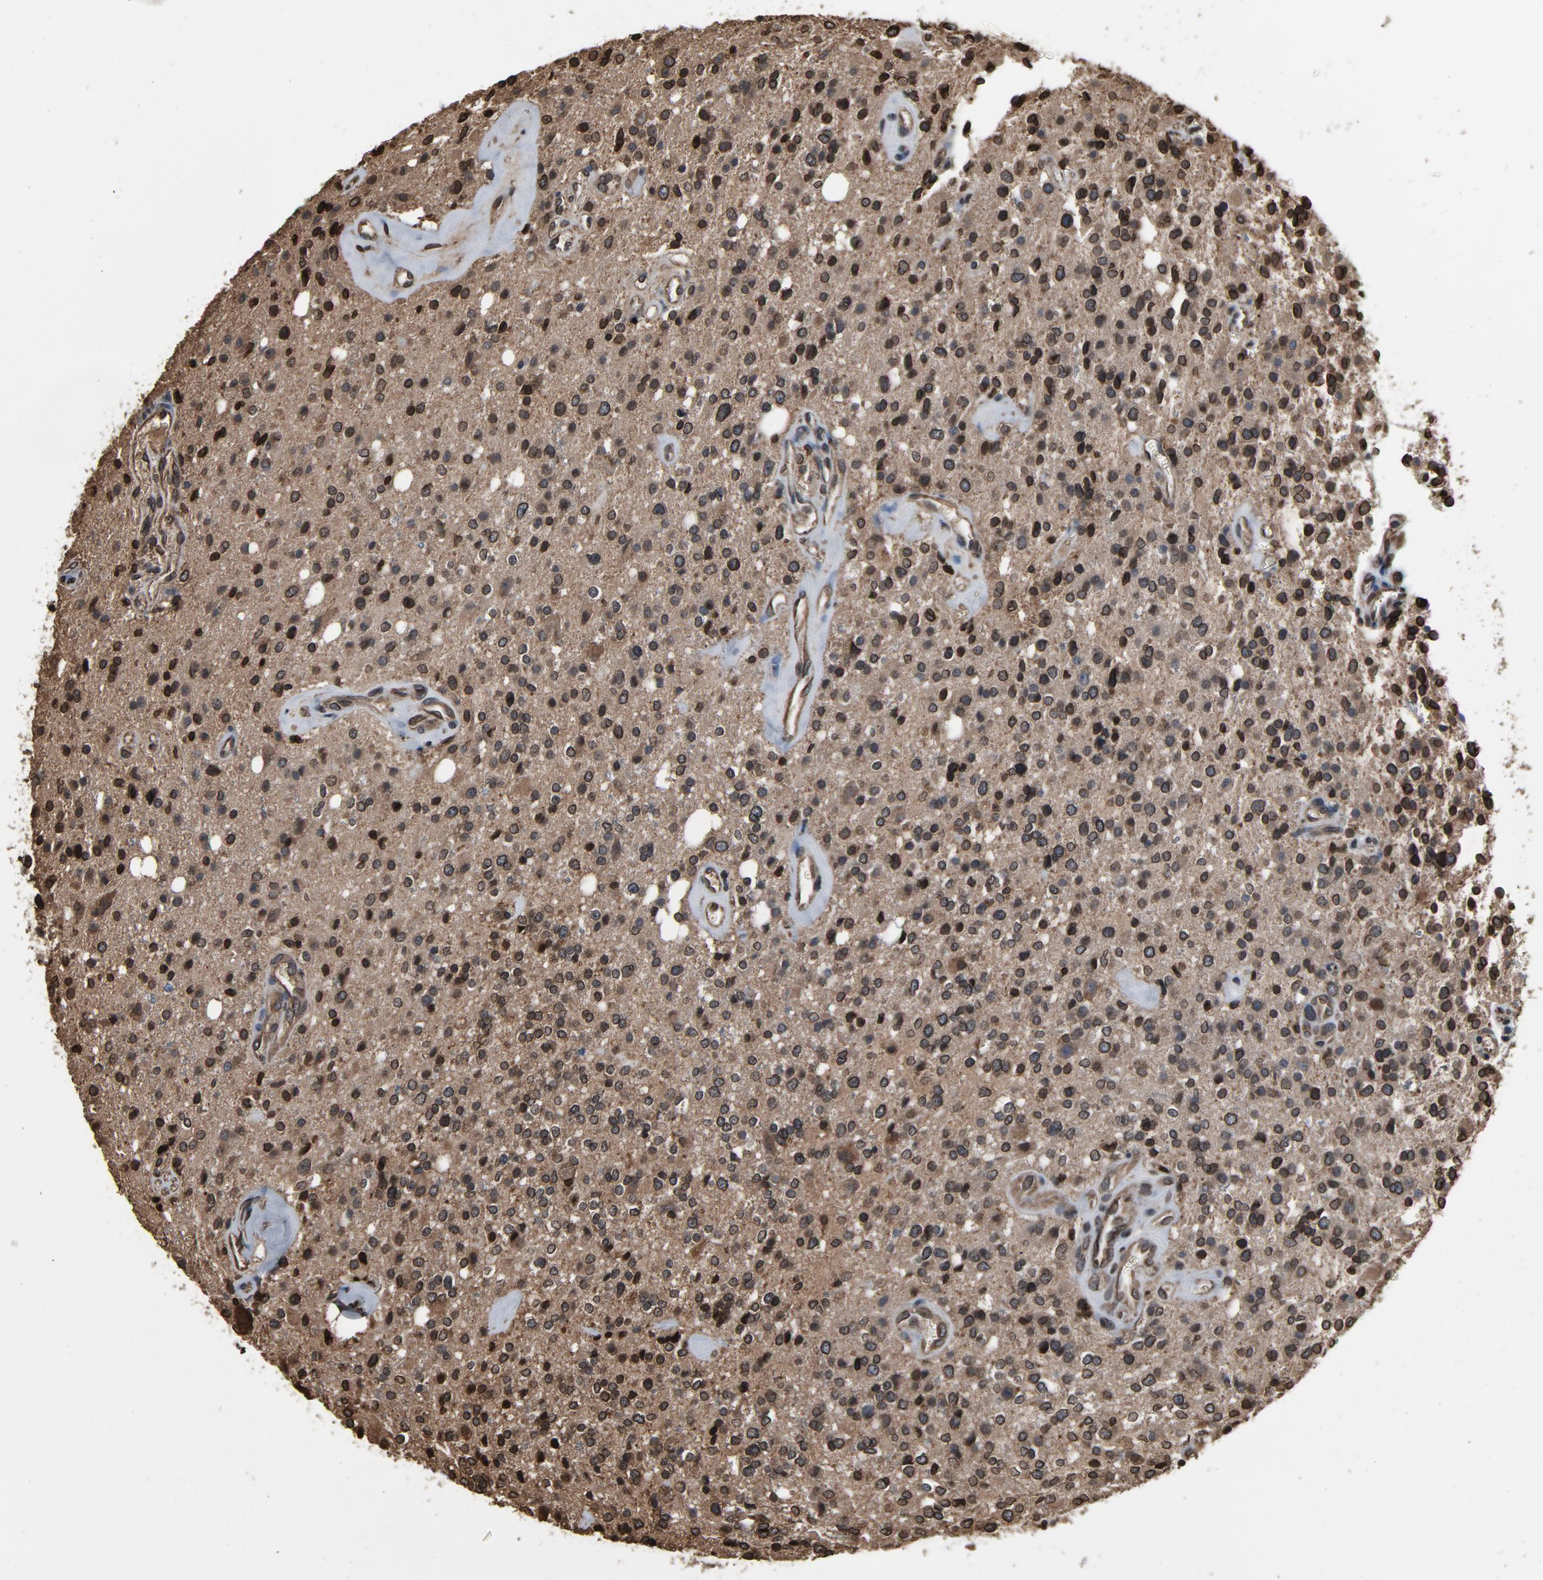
{"staining": {"intensity": "moderate", "quantity": ">75%", "location": "cytoplasmic/membranous,nuclear"}, "tissue": "glioma", "cell_type": "Tumor cells", "image_type": "cancer", "snomed": [{"axis": "morphology", "description": "Glioma, malignant, High grade"}, {"axis": "topography", "description": "Brain"}], "caption": "Immunohistochemical staining of human glioma exhibits medium levels of moderate cytoplasmic/membranous and nuclear positivity in about >75% of tumor cells.", "gene": "UBE2D1", "patient": {"sex": "male", "age": 47}}